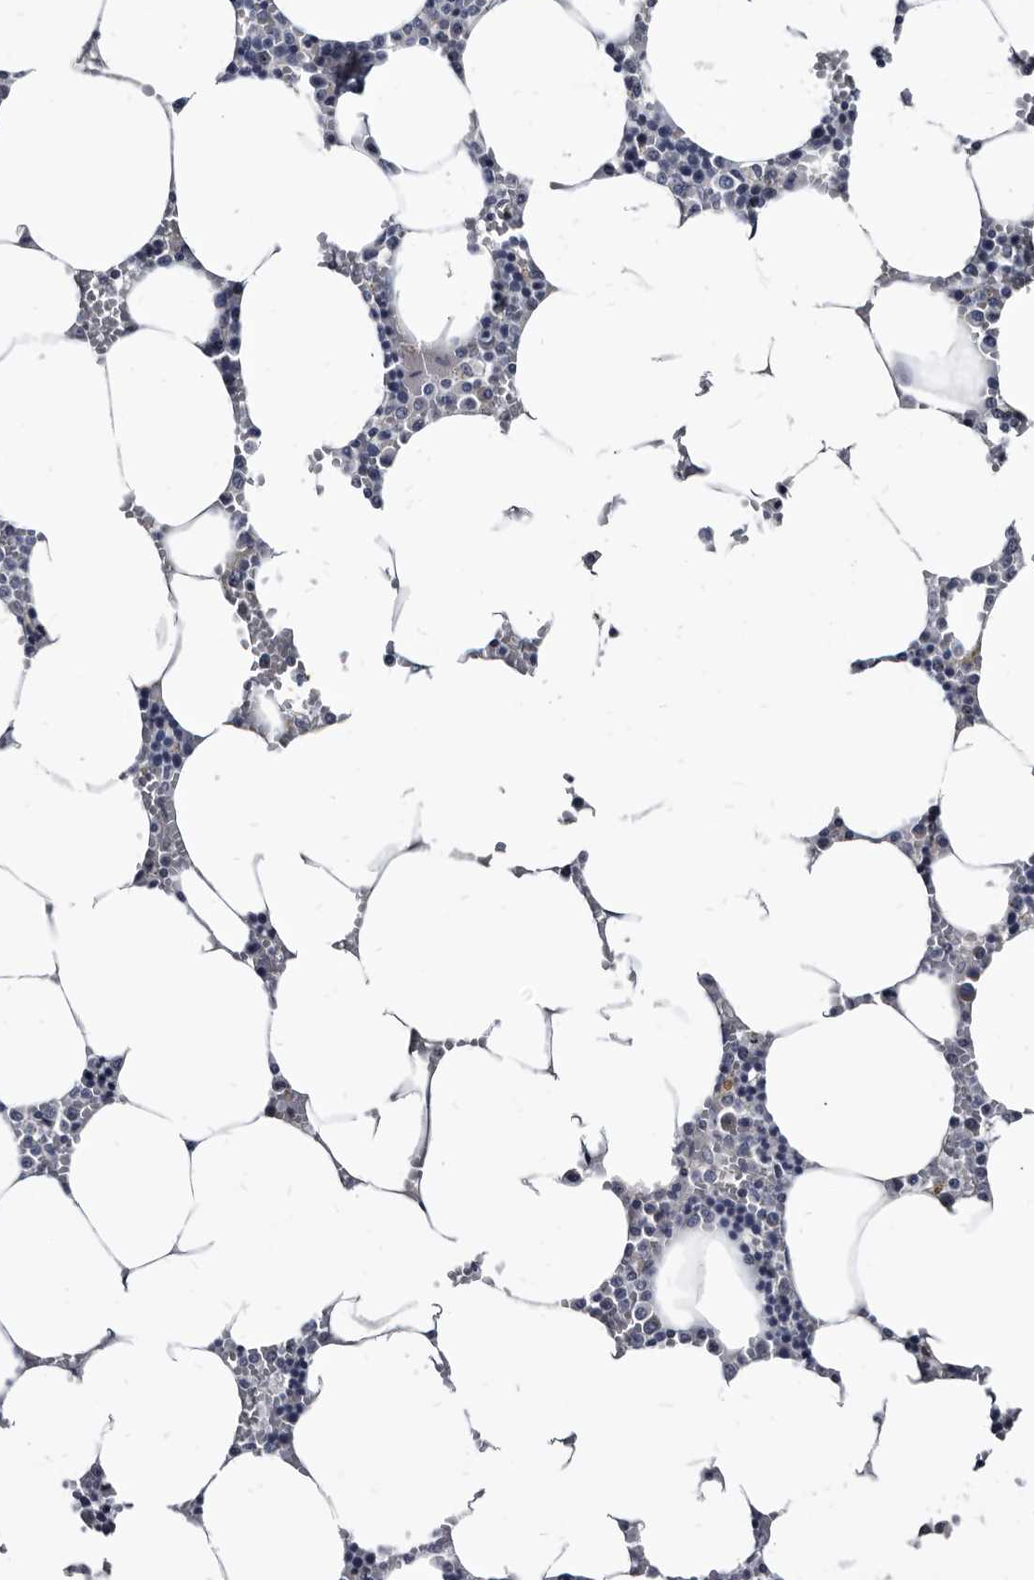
{"staining": {"intensity": "negative", "quantity": "none", "location": "none"}, "tissue": "bone marrow", "cell_type": "Hematopoietic cells", "image_type": "normal", "snomed": [{"axis": "morphology", "description": "Normal tissue, NOS"}, {"axis": "topography", "description": "Bone marrow"}], "caption": "High power microscopy image of an IHC histopathology image of benign bone marrow, revealing no significant staining in hematopoietic cells.", "gene": "PRSS8", "patient": {"sex": "male", "age": 70}}